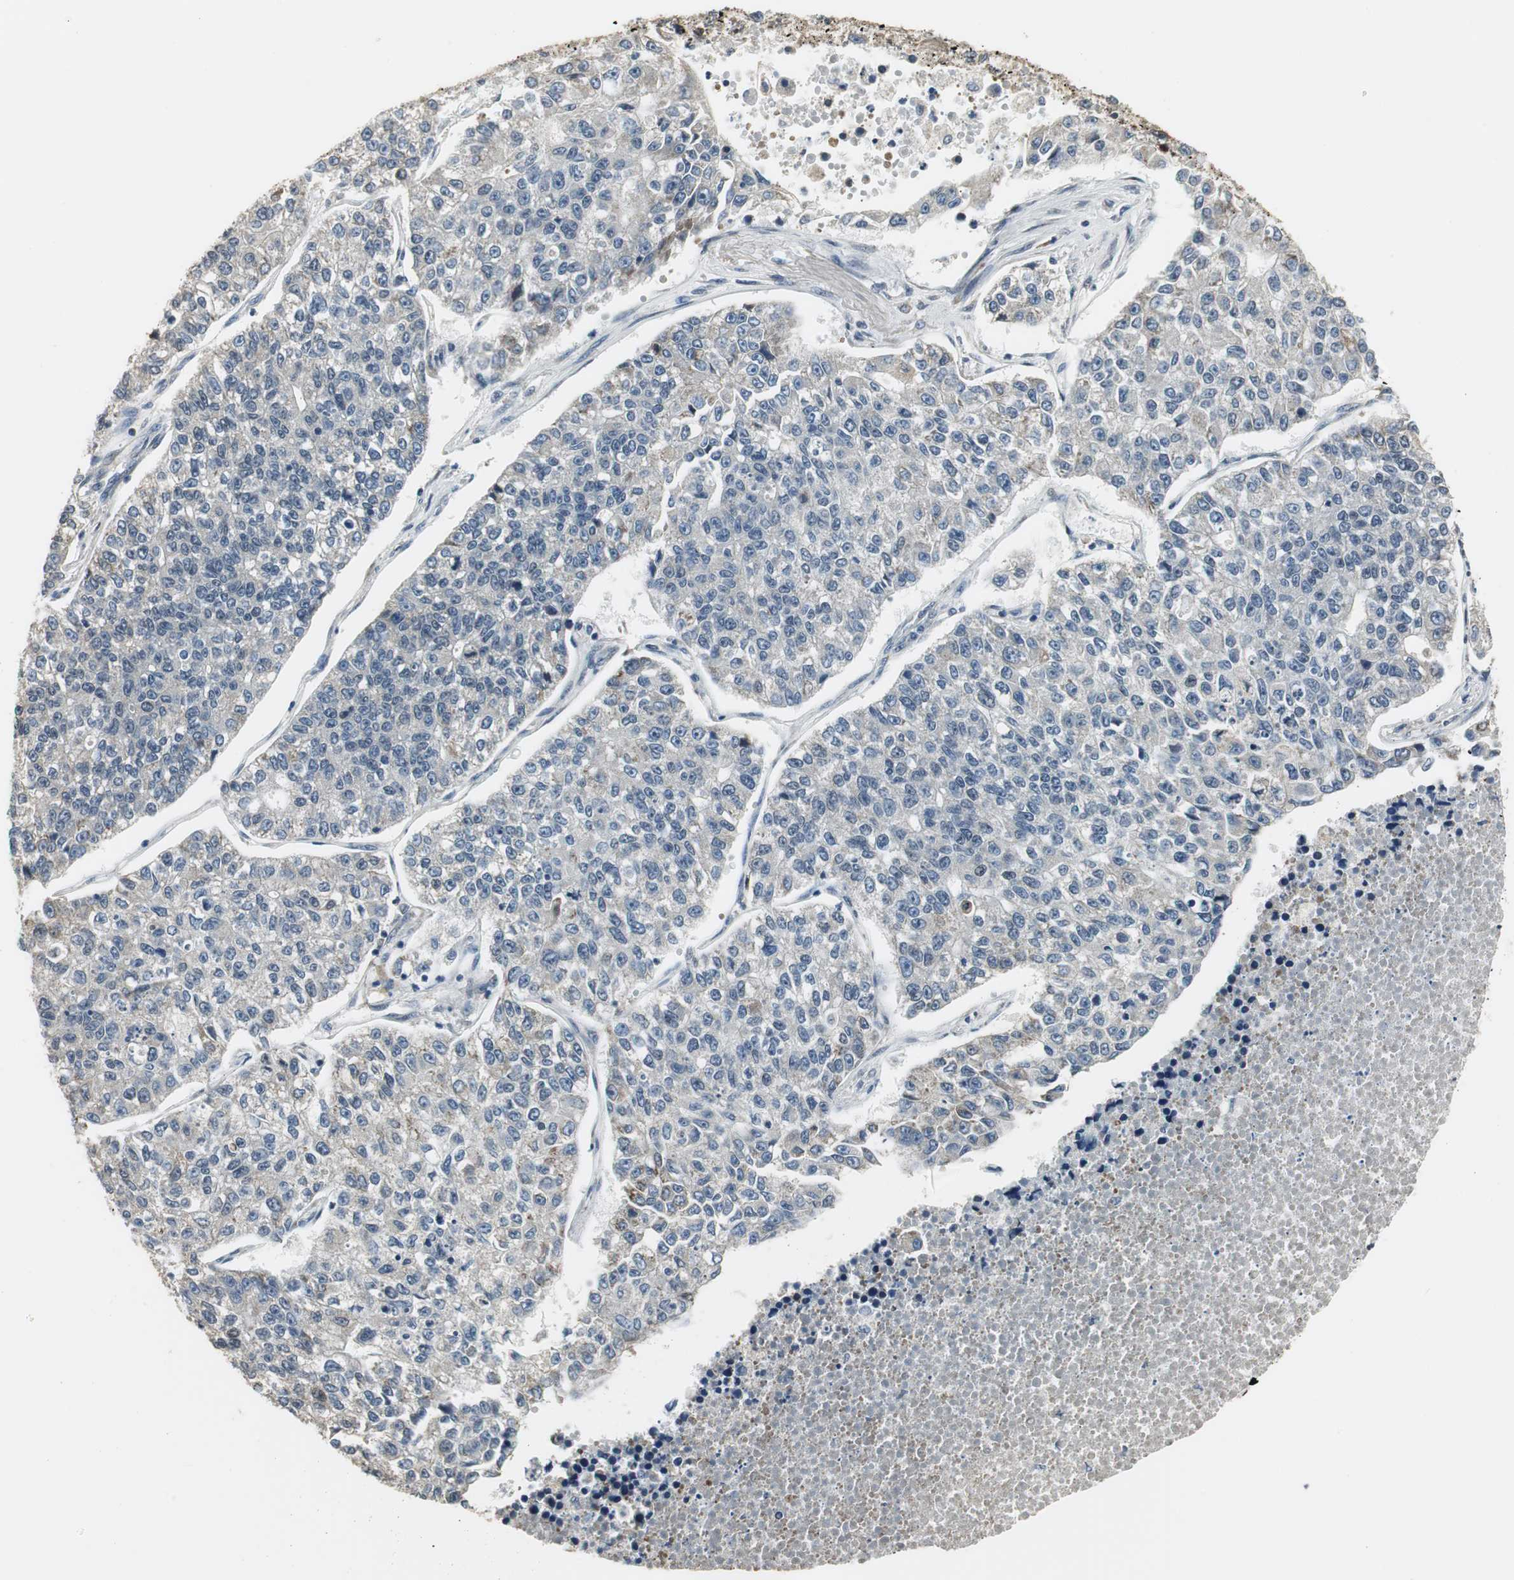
{"staining": {"intensity": "weak", "quantity": "<25%", "location": "cytoplasmic/membranous"}, "tissue": "lung cancer", "cell_type": "Tumor cells", "image_type": "cancer", "snomed": [{"axis": "morphology", "description": "Adenocarcinoma, NOS"}, {"axis": "topography", "description": "Lung"}], "caption": "The photomicrograph displays no significant positivity in tumor cells of lung cancer (adenocarcinoma). (Stains: DAB (3,3'-diaminobenzidine) immunohistochemistry with hematoxylin counter stain, Microscopy: brightfield microscopy at high magnification).", "gene": "CCT5", "patient": {"sex": "male", "age": 49}}